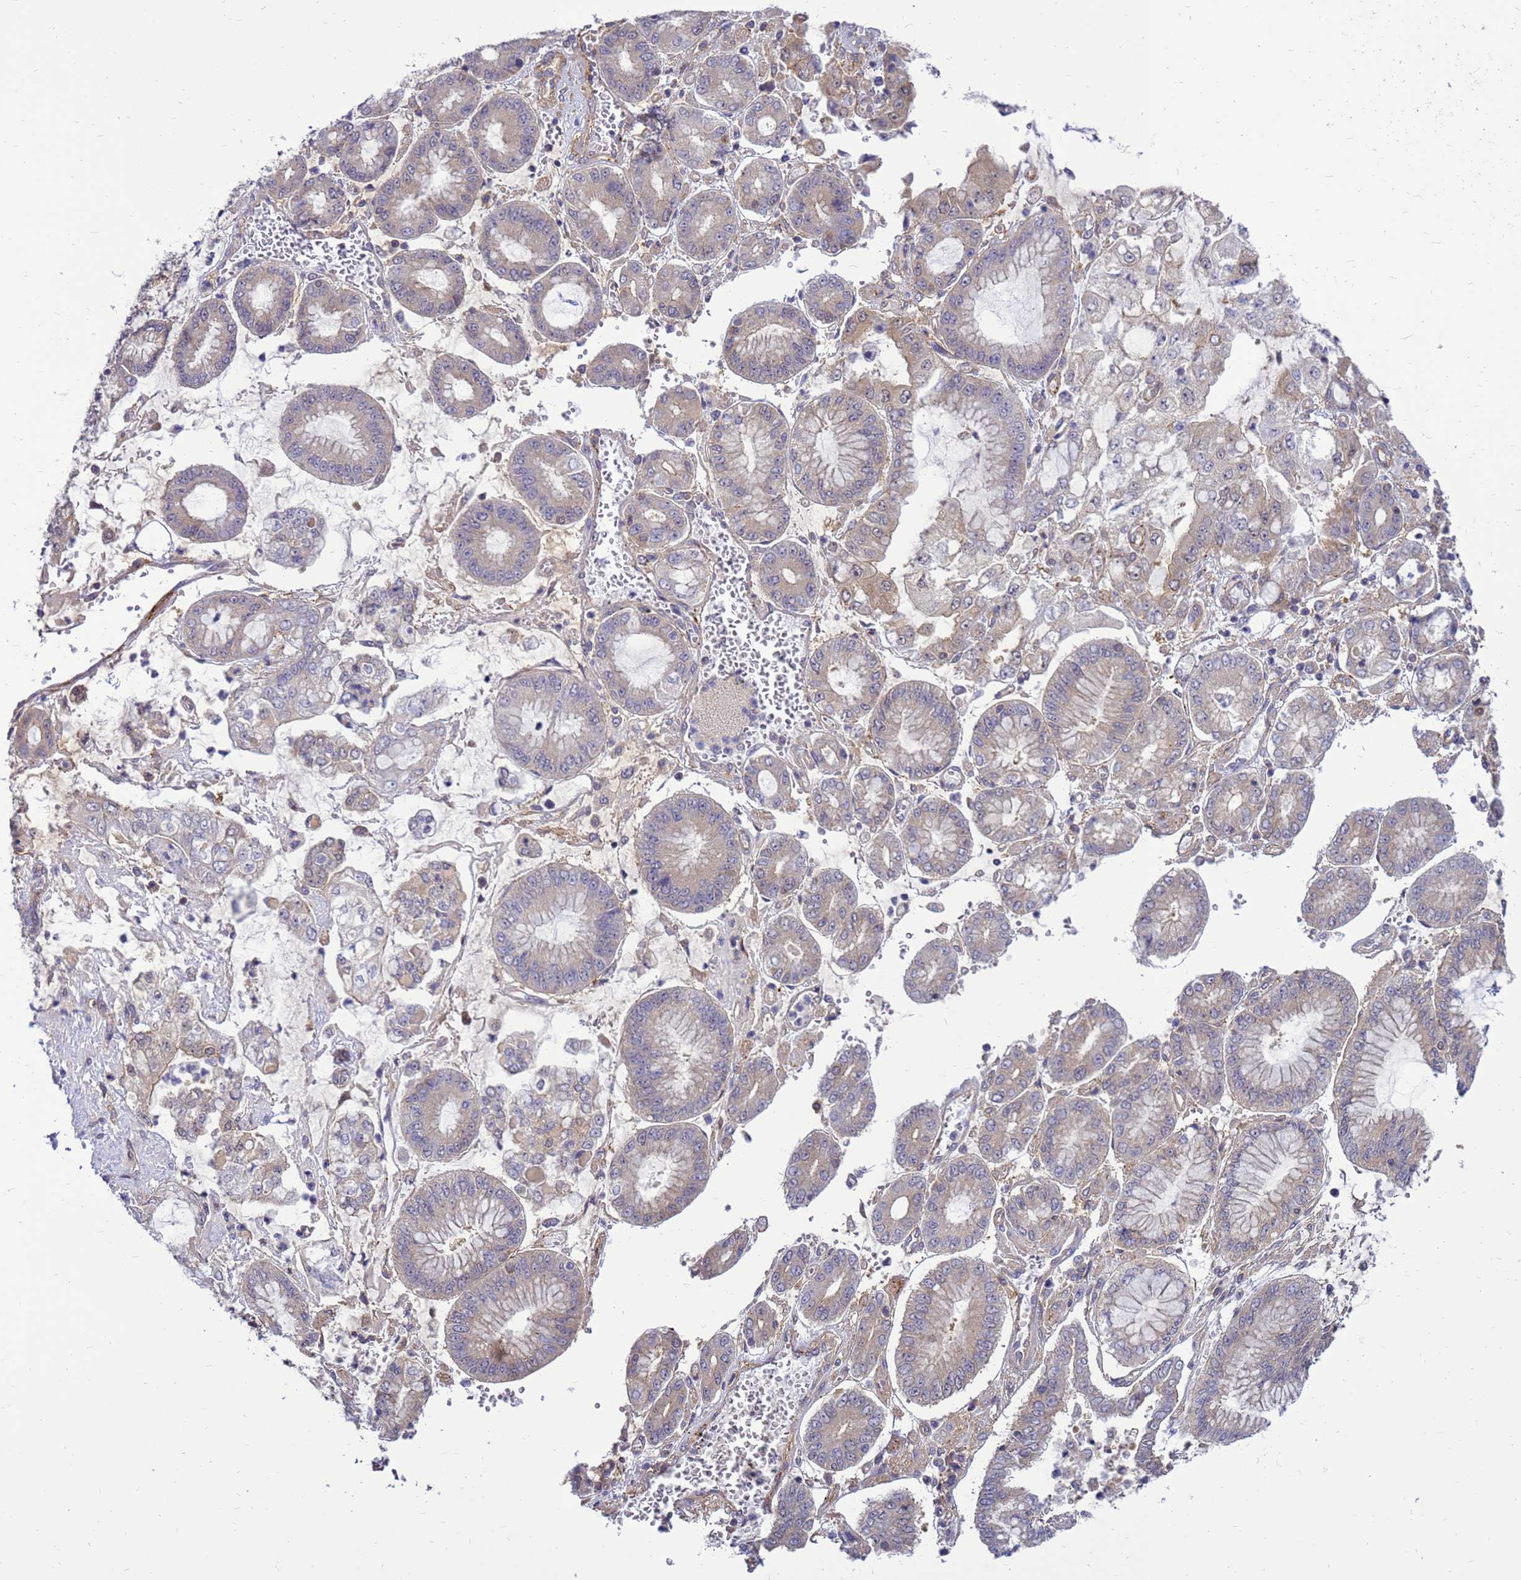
{"staining": {"intensity": "weak", "quantity": "<25%", "location": "cytoplasmic/membranous"}, "tissue": "stomach cancer", "cell_type": "Tumor cells", "image_type": "cancer", "snomed": [{"axis": "morphology", "description": "Adenocarcinoma, NOS"}, {"axis": "topography", "description": "Stomach"}], "caption": "This is a image of IHC staining of adenocarcinoma (stomach), which shows no positivity in tumor cells.", "gene": "ENOPH1", "patient": {"sex": "male", "age": 76}}